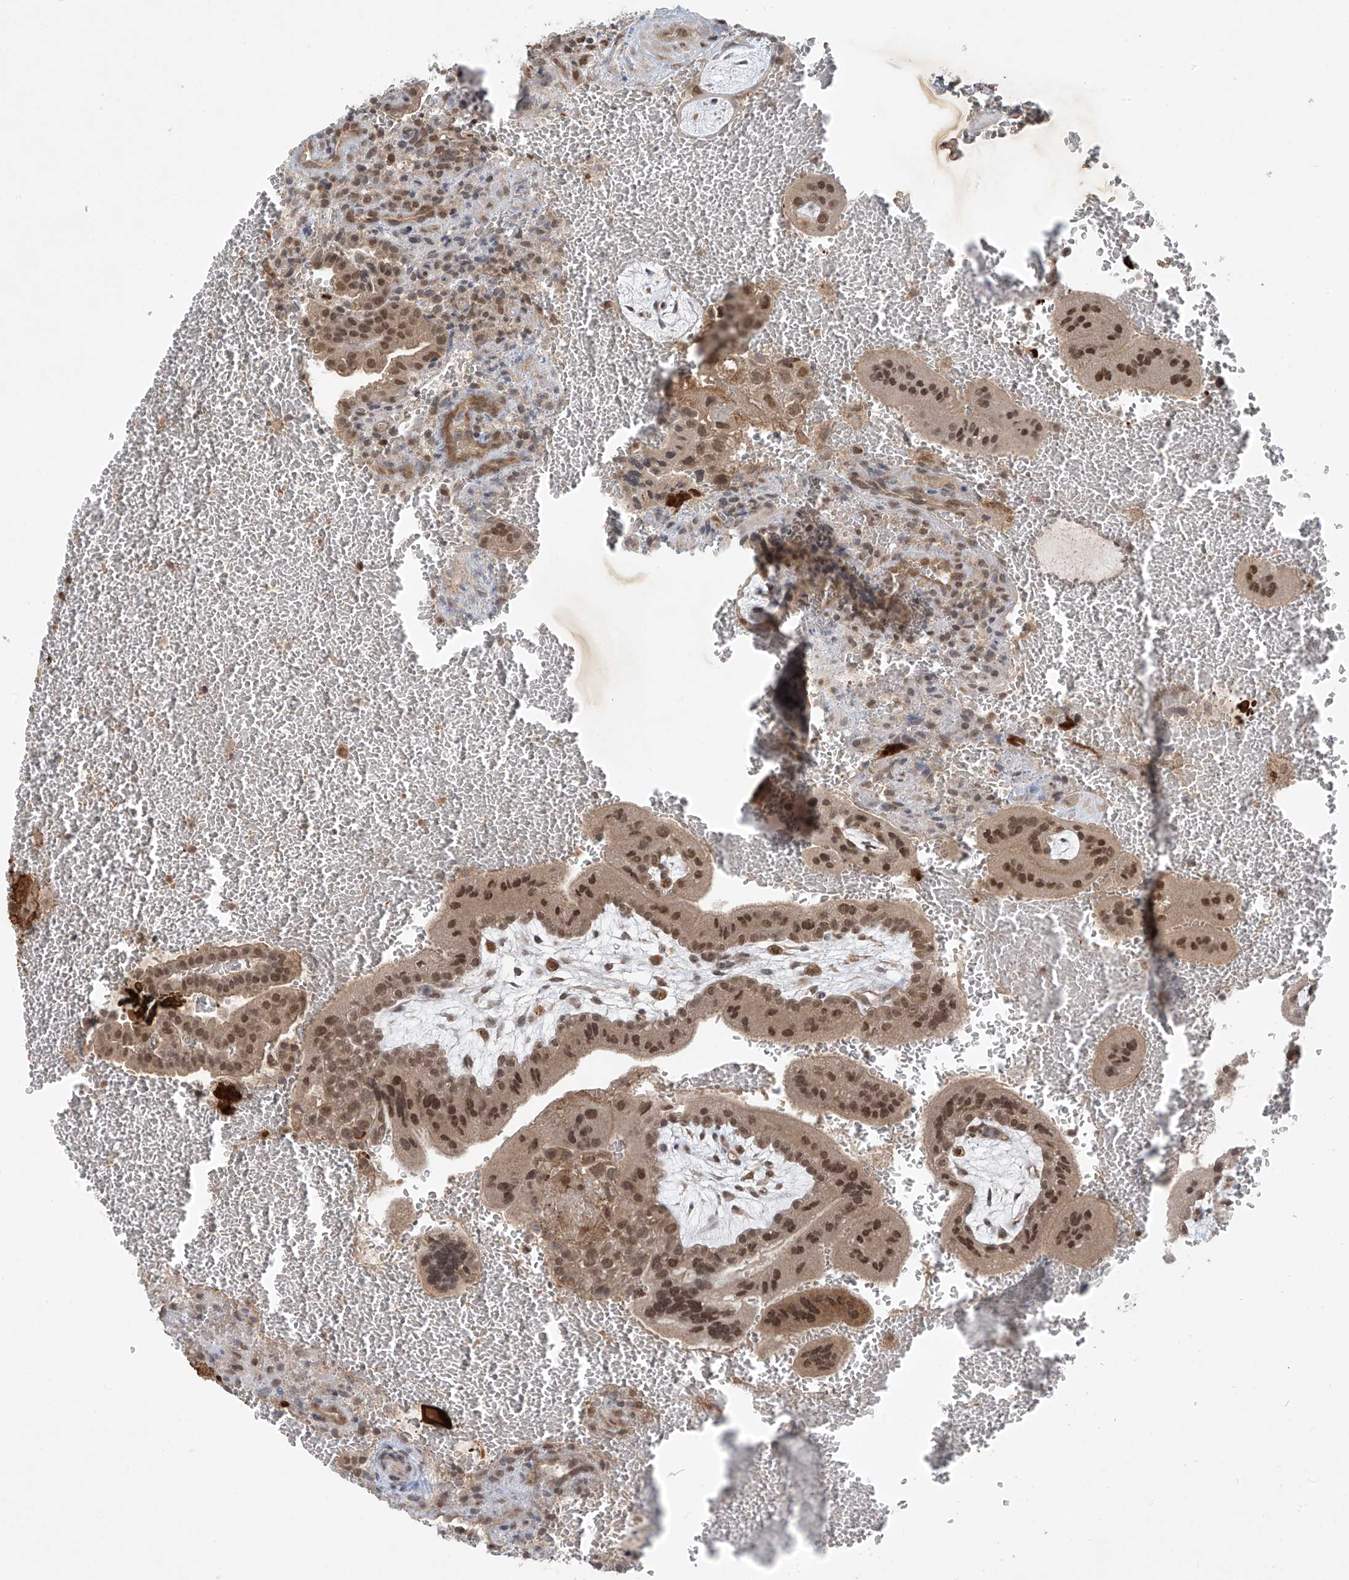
{"staining": {"intensity": "strong", "quantity": ">75%", "location": "nuclear"}, "tissue": "placenta", "cell_type": "Trophoblastic cells", "image_type": "normal", "snomed": [{"axis": "morphology", "description": "Normal tissue, NOS"}, {"axis": "topography", "description": "Placenta"}], "caption": "There is high levels of strong nuclear positivity in trophoblastic cells of benign placenta, as demonstrated by immunohistochemical staining (brown color).", "gene": "LCOR", "patient": {"sex": "female", "age": 35}}